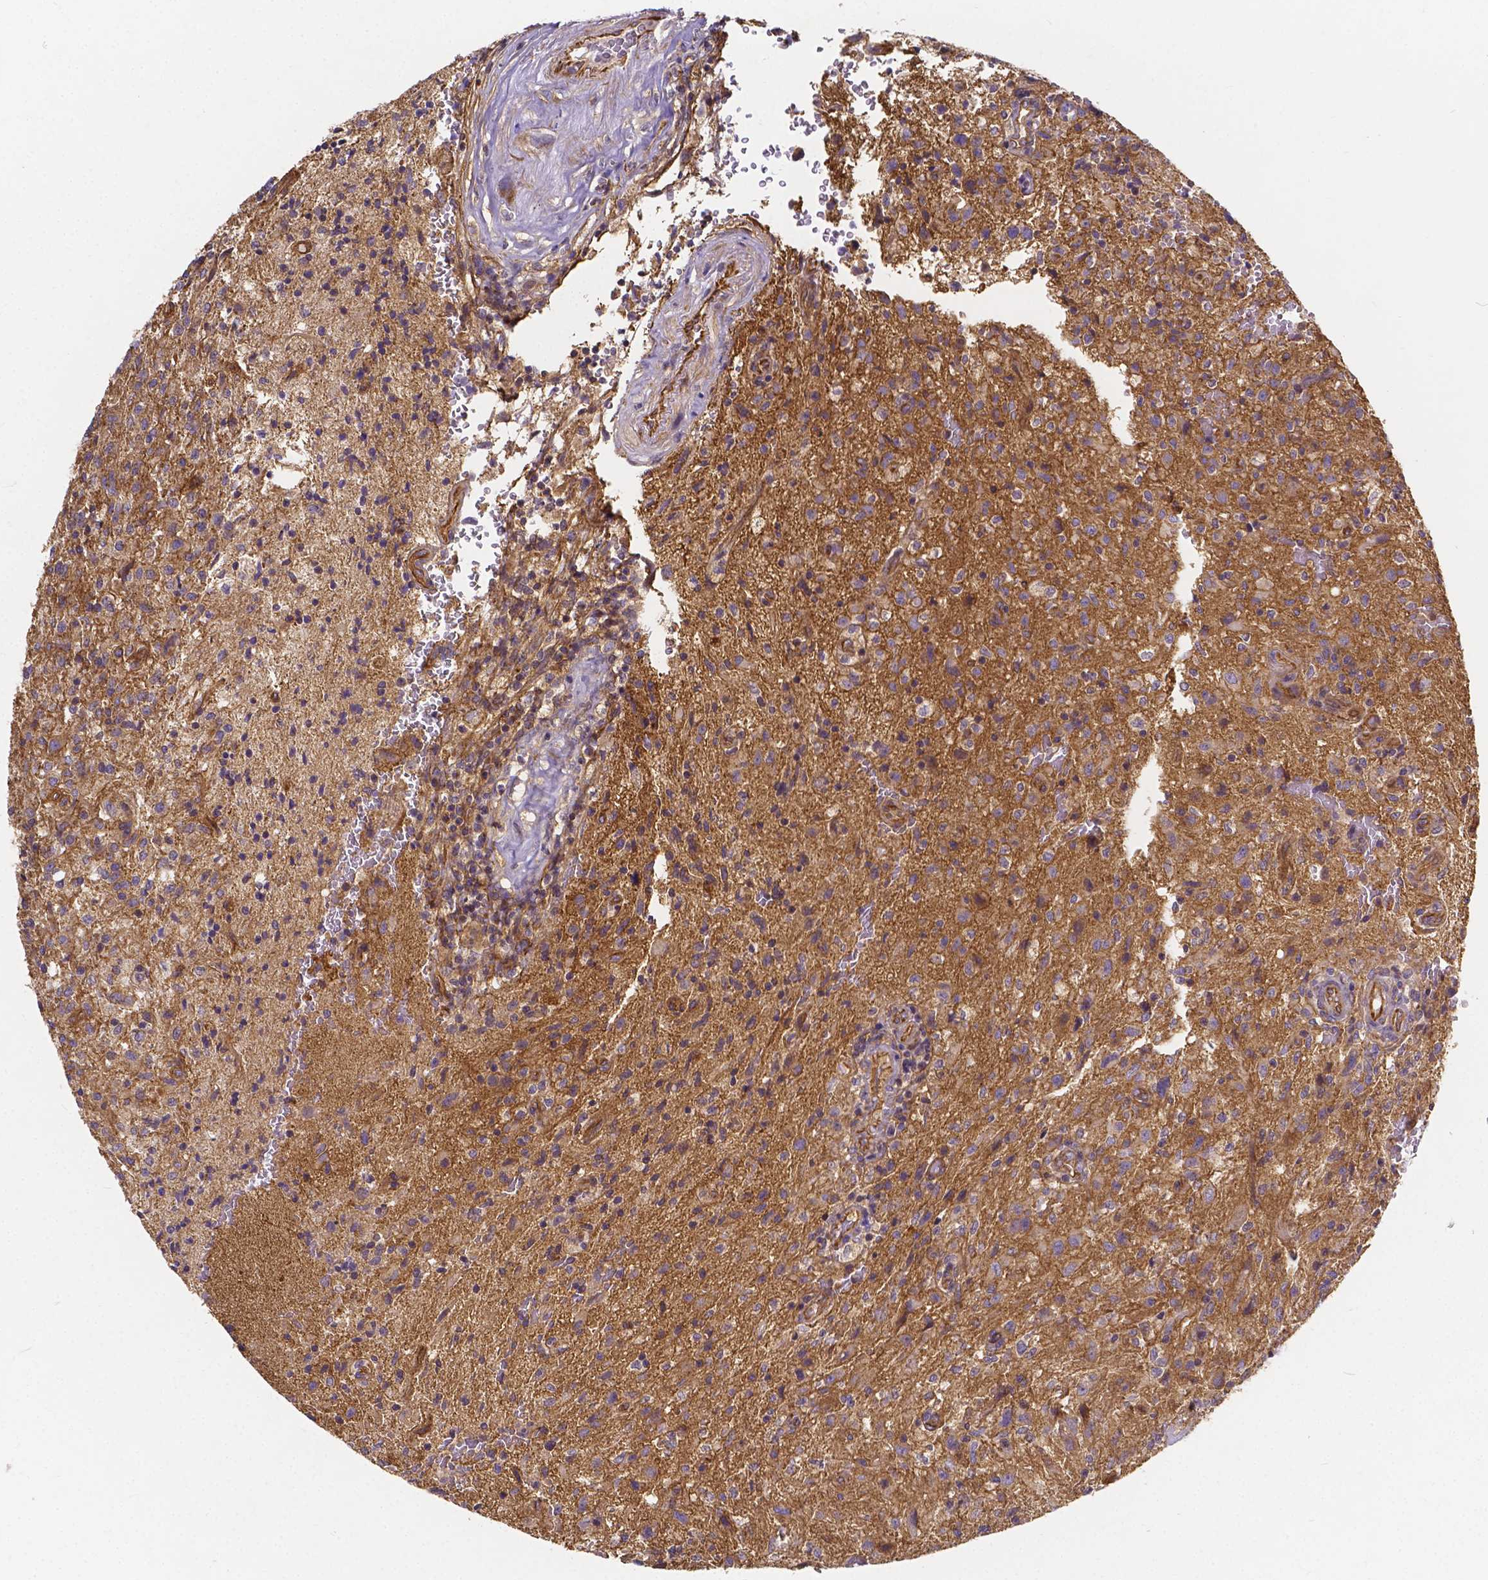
{"staining": {"intensity": "moderate", "quantity": ">75%", "location": "cytoplasmic/membranous"}, "tissue": "glioma", "cell_type": "Tumor cells", "image_type": "cancer", "snomed": [{"axis": "morphology", "description": "Glioma, malignant, High grade"}, {"axis": "topography", "description": "Brain"}], "caption": "An immunohistochemistry histopathology image of tumor tissue is shown. Protein staining in brown highlights moderate cytoplasmic/membranous positivity in glioma within tumor cells.", "gene": "CLINT1", "patient": {"sex": "male", "age": 68}}